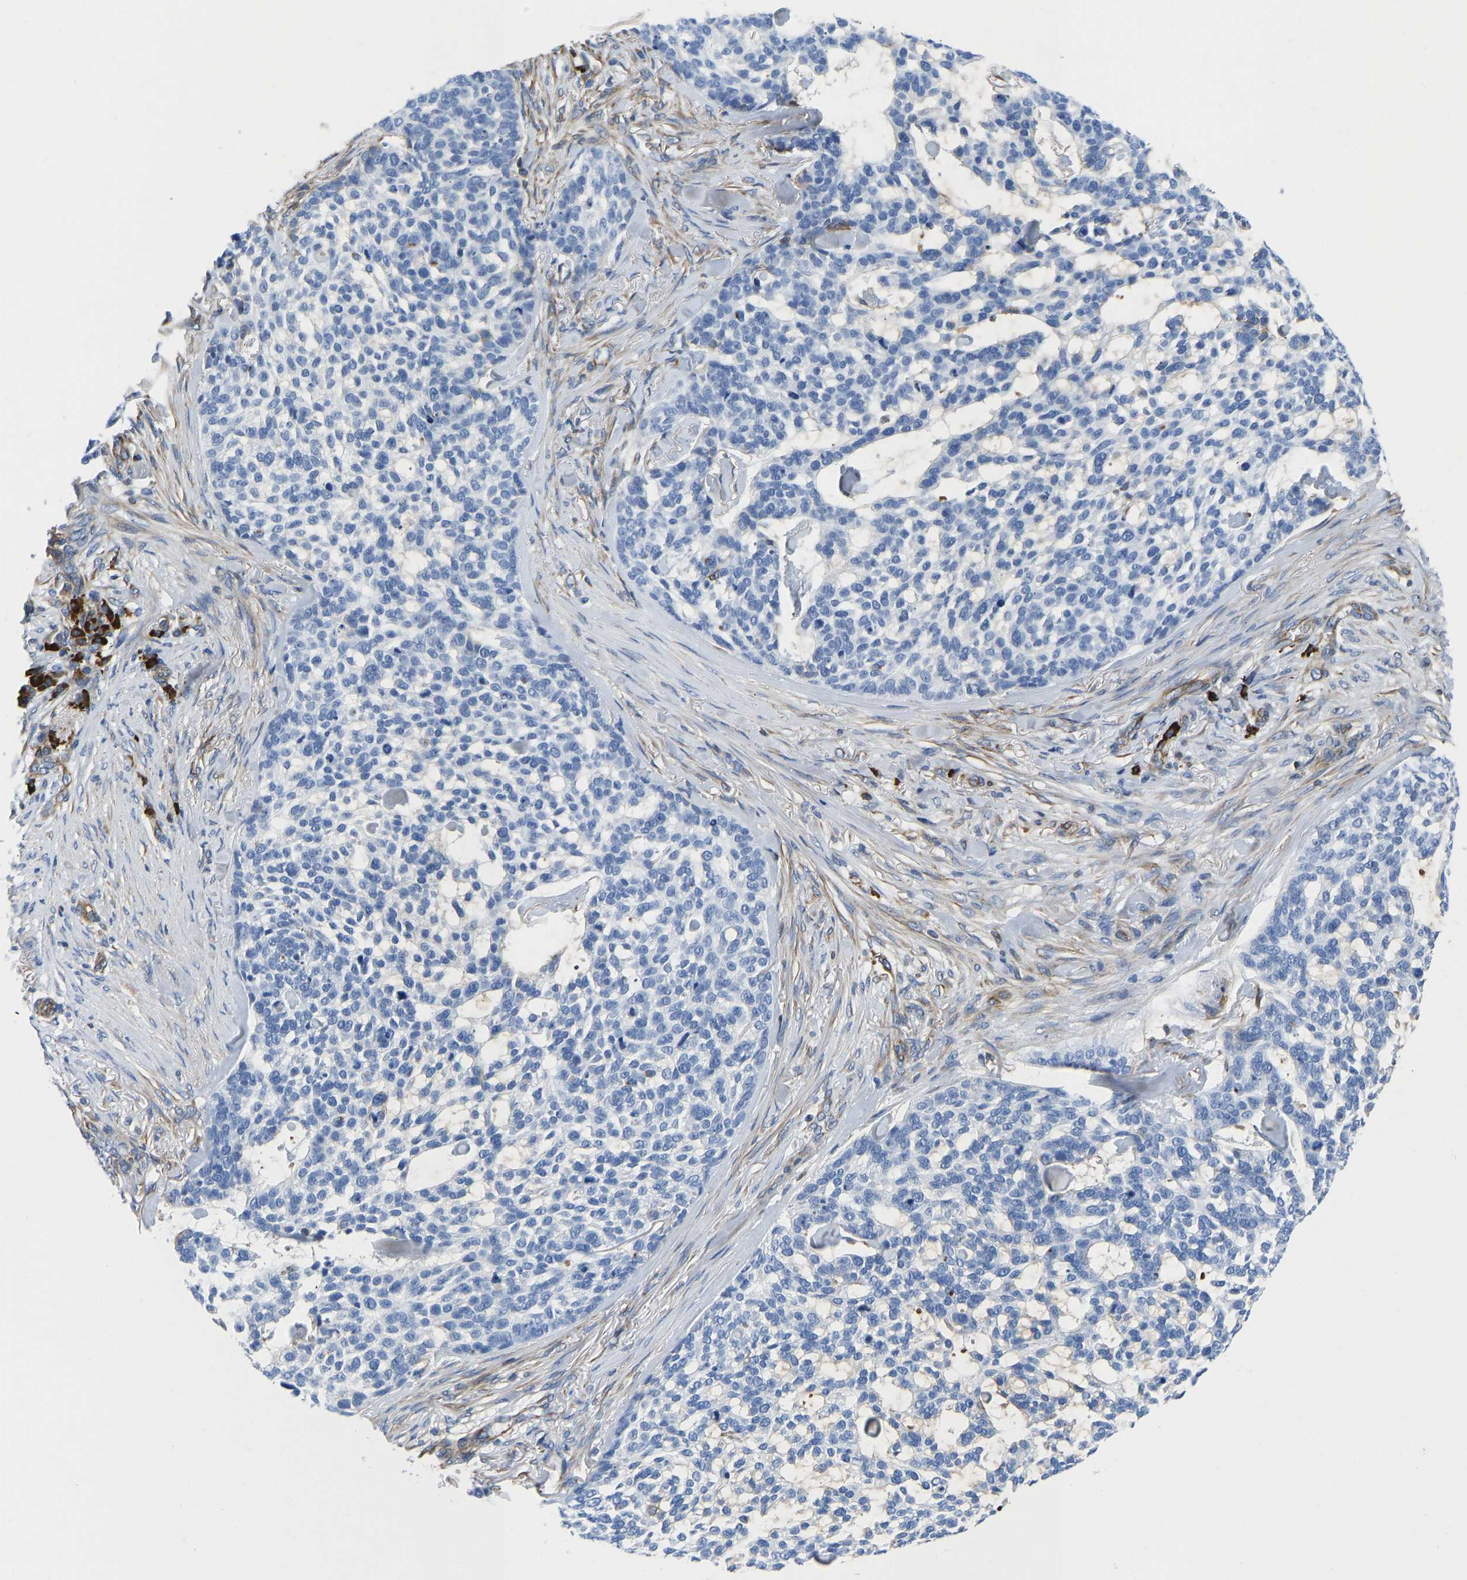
{"staining": {"intensity": "negative", "quantity": "none", "location": "none"}, "tissue": "skin cancer", "cell_type": "Tumor cells", "image_type": "cancer", "snomed": [{"axis": "morphology", "description": "Basal cell carcinoma"}, {"axis": "topography", "description": "Skin"}], "caption": "This is an immunohistochemistry image of human skin cancer. There is no positivity in tumor cells.", "gene": "HSPG2", "patient": {"sex": "female", "age": 64}}